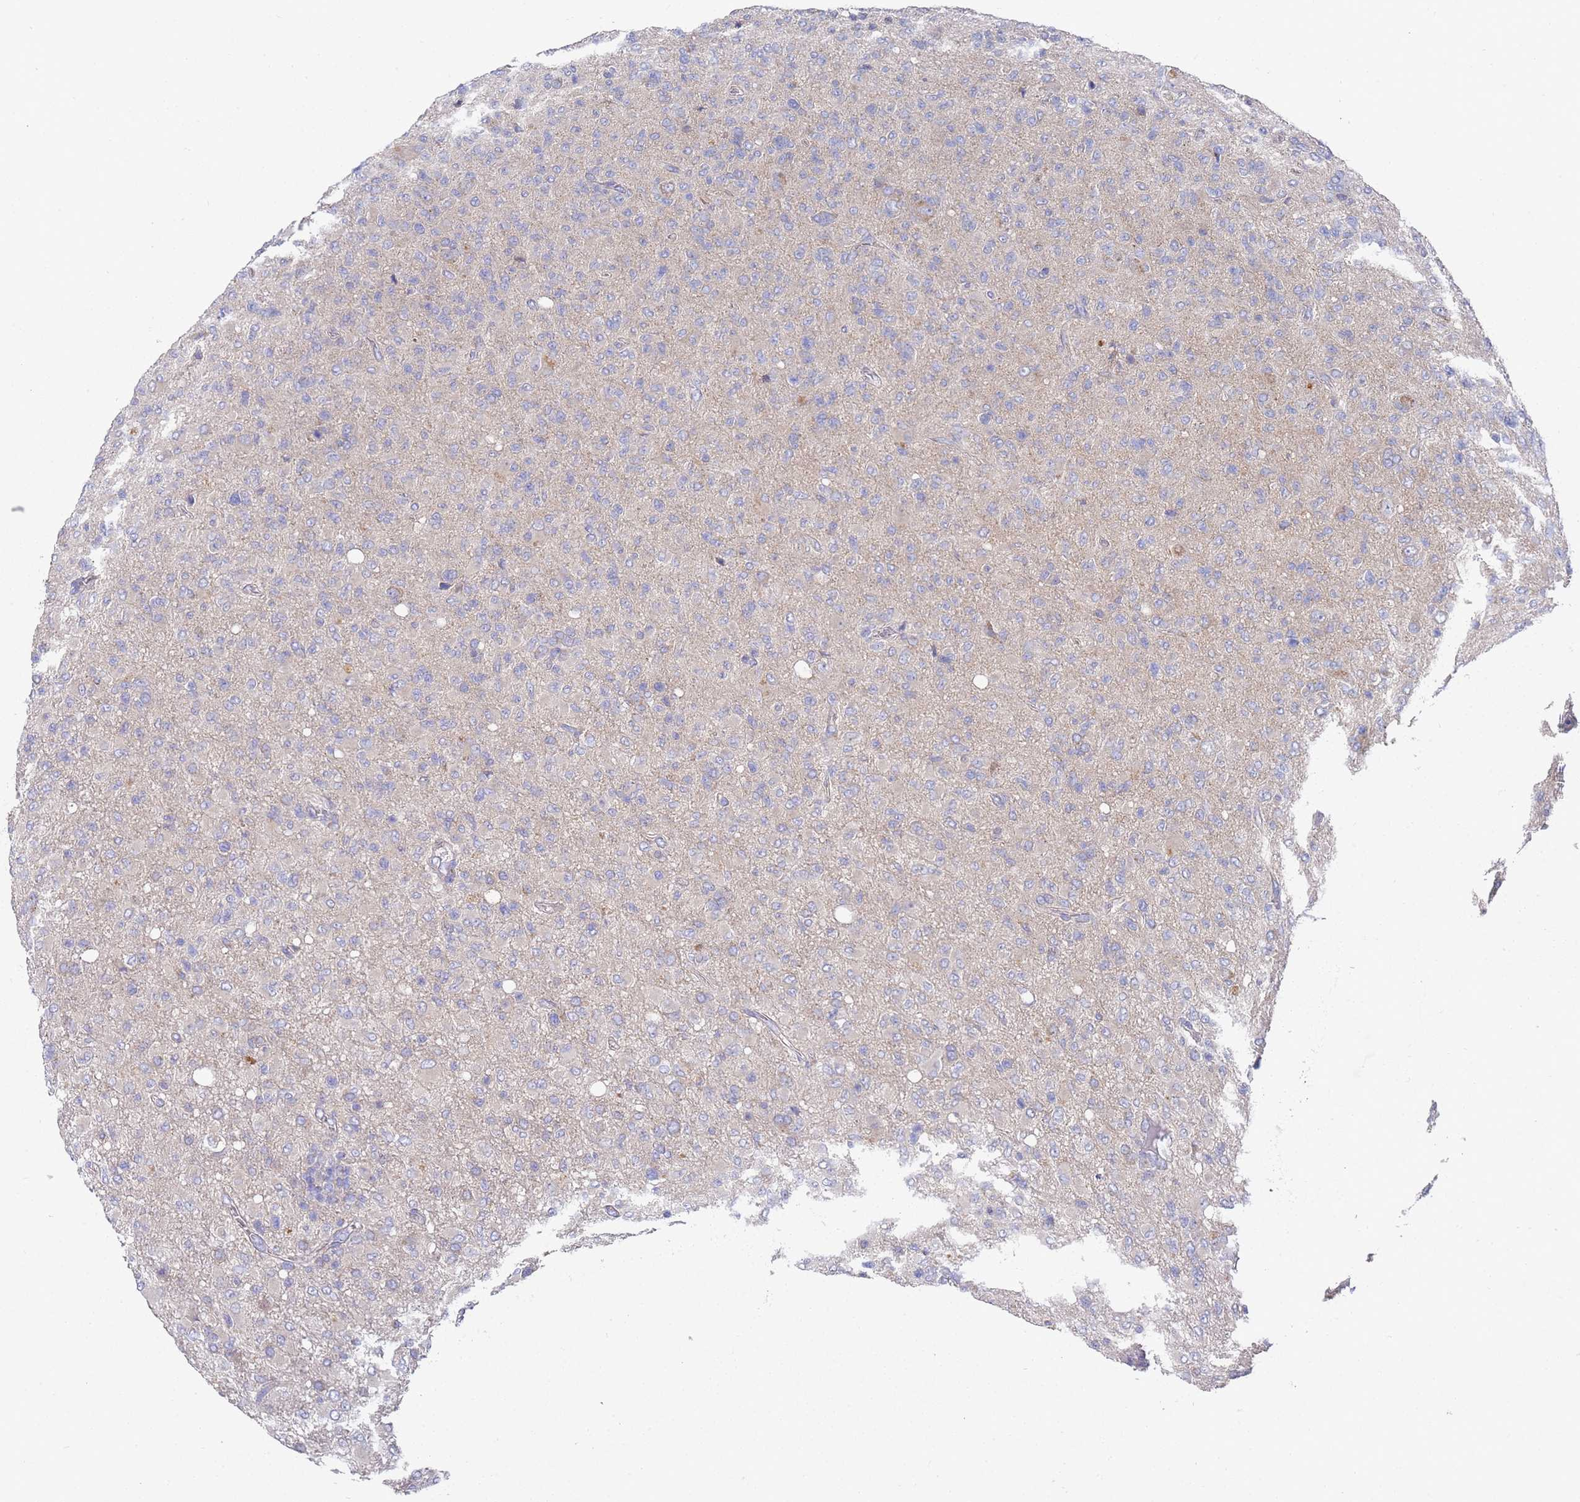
{"staining": {"intensity": "negative", "quantity": "none", "location": "none"}, "tissue": "glioma", "cell_type": "Tumor cells", "image_type": "cancer", "snomed": [{"axis": "morphology", "description": "Glioma, malignant, High grade"}, {"axis": "topography", "description": "Brain"}], "caption": "This micrograph is of glioma stained with immunohistochemistry to label a protein in brown with the nuclei are counter-stained blue. There is no positivity in tumor cells.", "gene": "NPEPPS", "patient": {"sex": "female", "age": 57}}